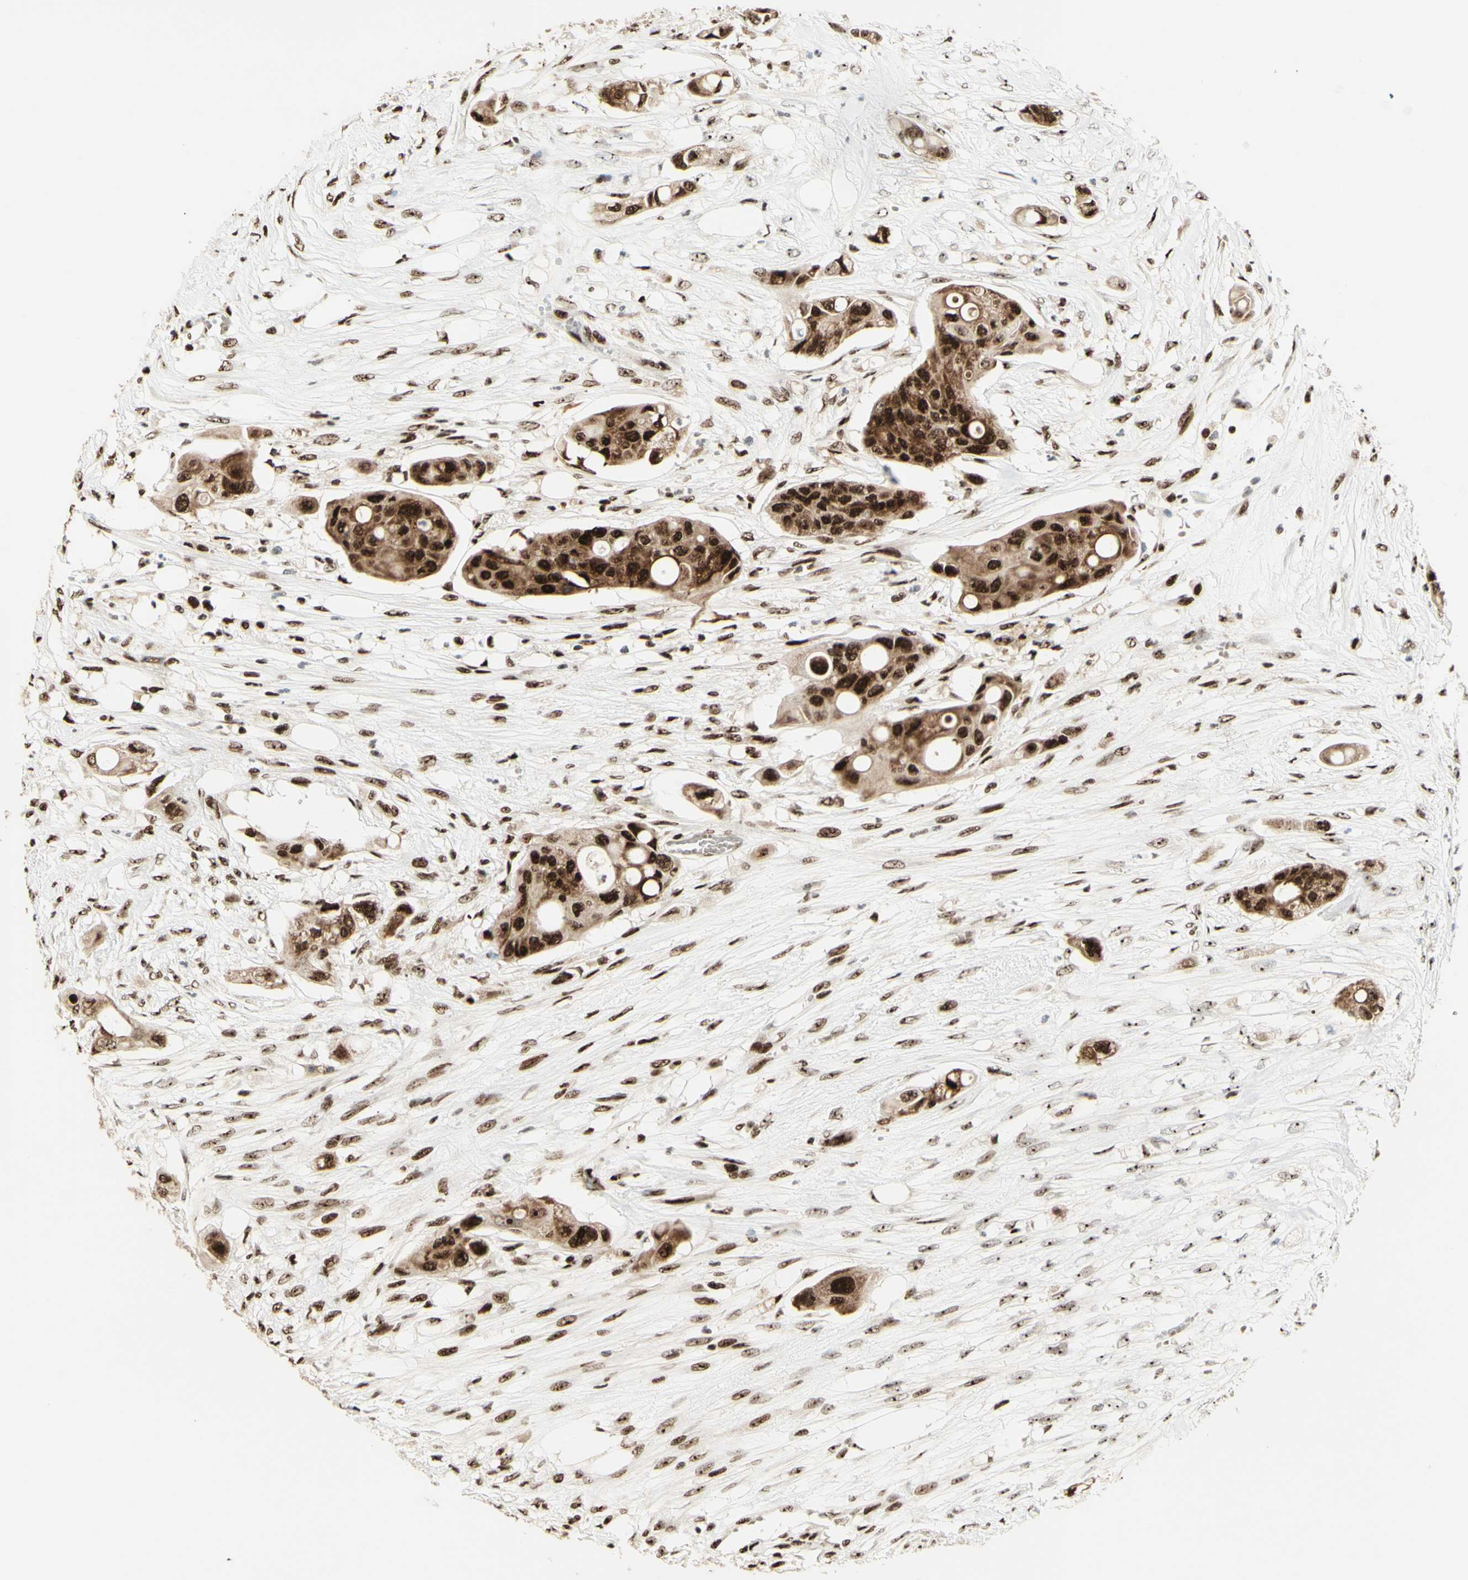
{"staining": {"intensity": "strong", "quantity": ">75%", "location": "cytoplasmic/membranous,nuclear"}, "tissue": "colorectal cancer", "cell_type": "Tumor cells", "image_type": "cancer", "snomed": [{"axis": "morphology", "description": "Adenocarcinoma, NOS"}, {"axis": "topography", "description": "Colon"}], "caption": "The photomicrograph exhibits staining of colorectal cancer, revealing strong cytoplasmic/membranous and nuclear protein staining (brown color) within tumor cells.", "gene": "DHX9", "patient": {"sex": "female", "age": 57}}